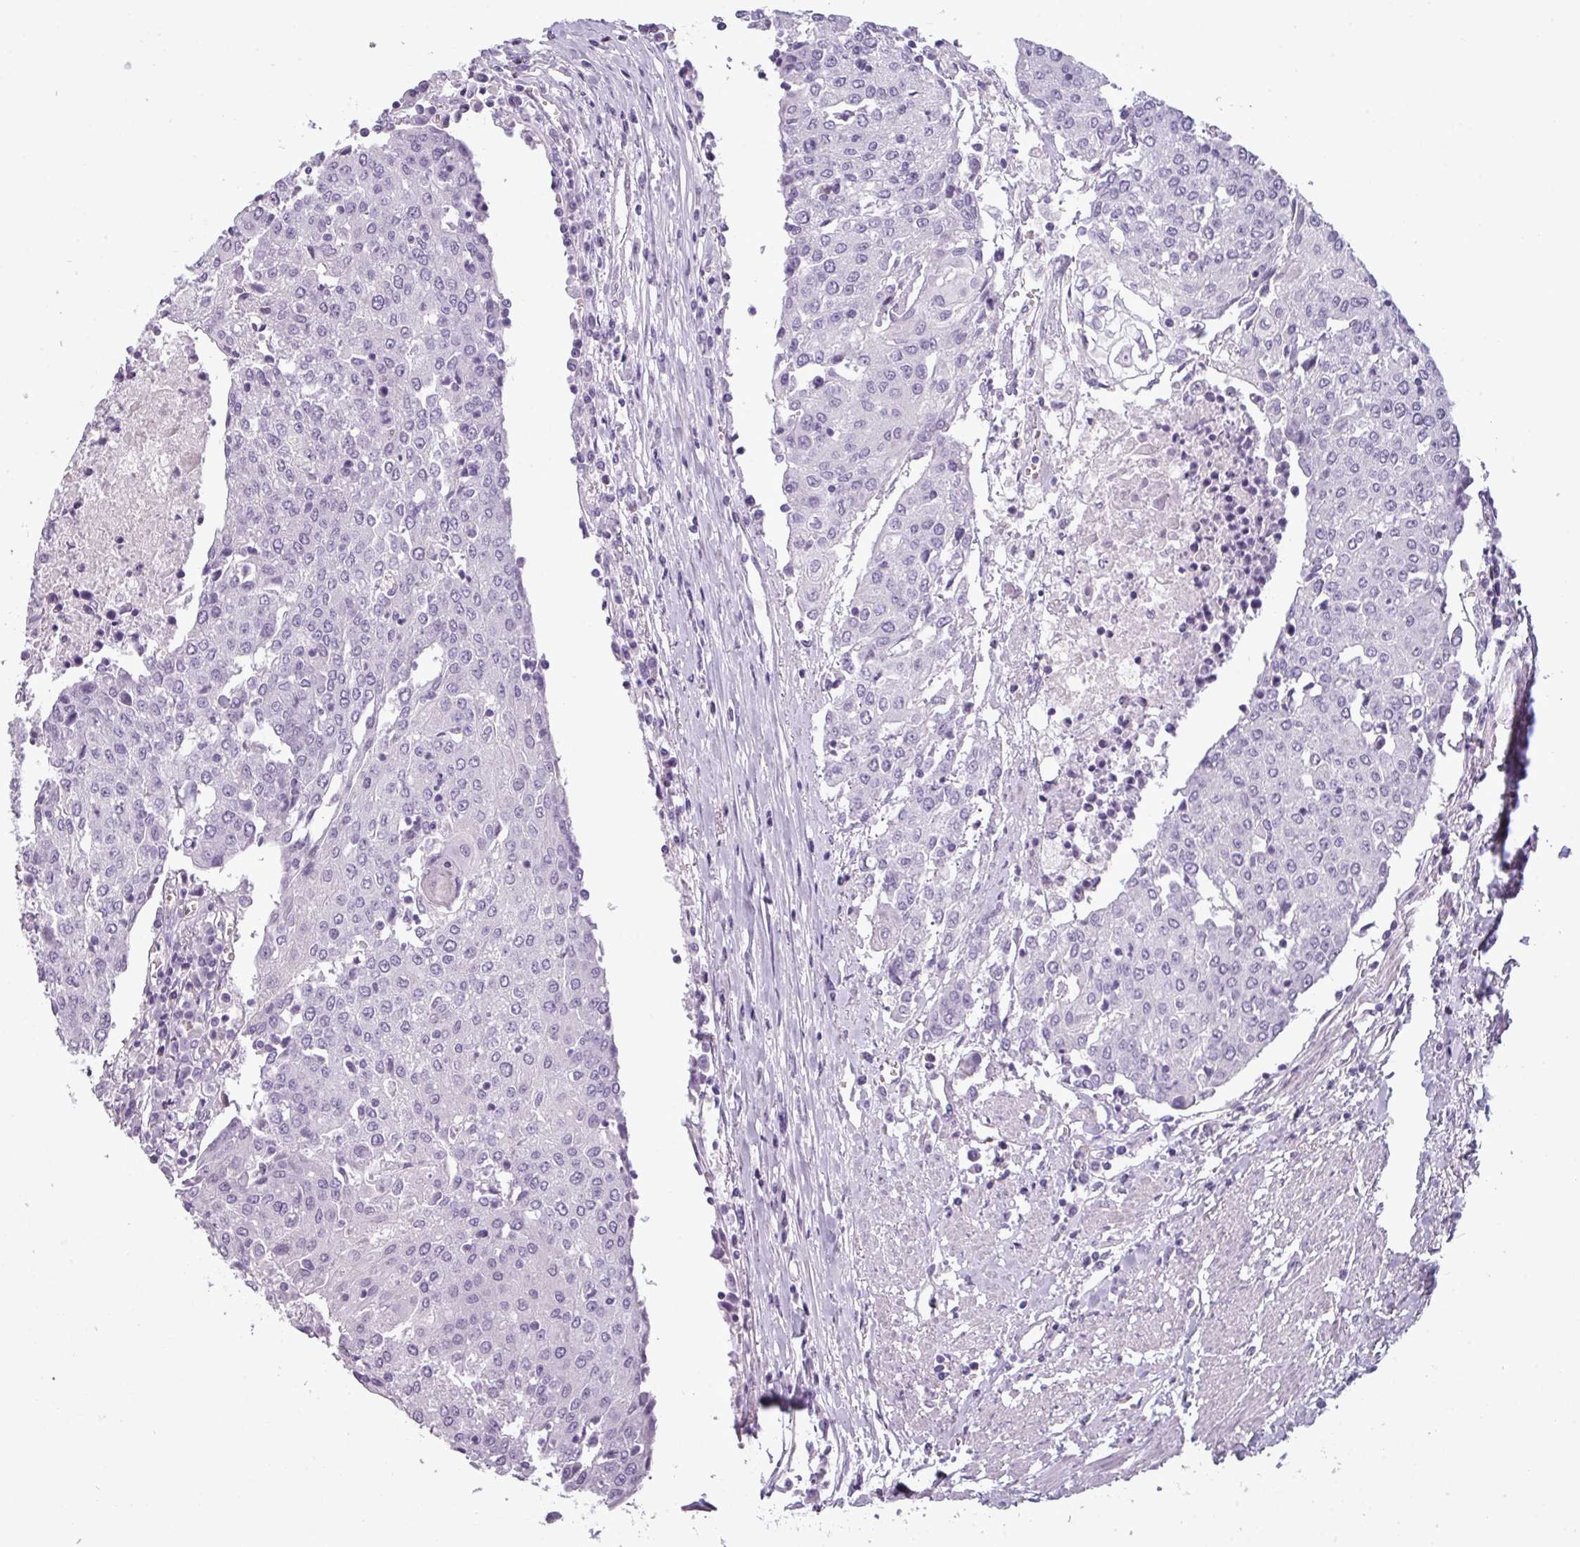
{"staining": {"intensity": "negative", "quantity": "none", "location": "none"}, "tissue": "urothelial cancer", "cell_type": "Tumor cells", "image_type": "cancer", "snomed": [{"axis": "morphology", "description": "Urothelial carcinoma, High grade"}, {"axis": "topography", "description": "Urinary bladder"}], "caption": "Tumor cells show no significant expression in high-grade urothelial carcinoma.", "gene": "AREL1", "patient": {"sex": "female", "age": 85}}